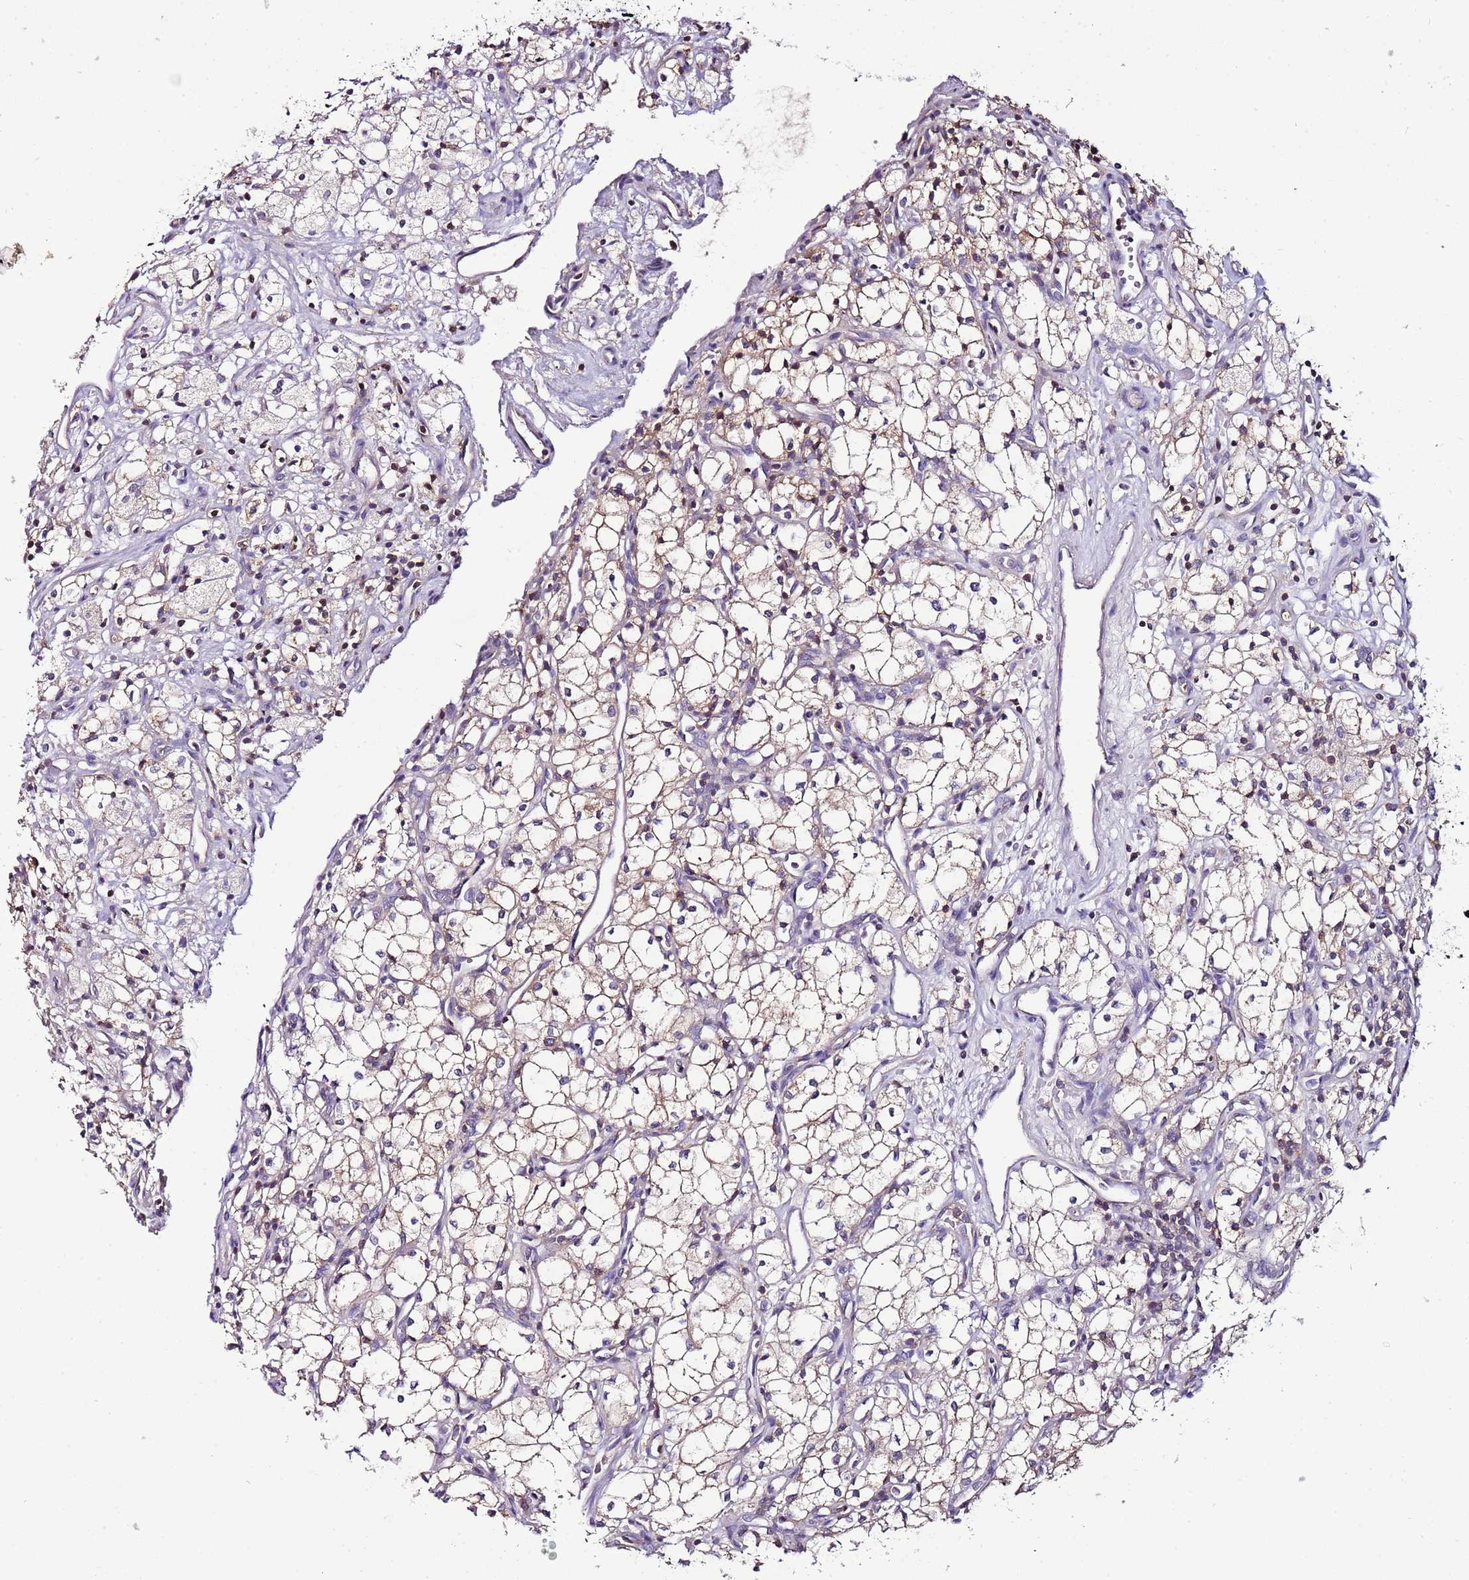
{"staining": {"intensity": "negative", "quantity": "none", "location": "none"}, "tissue": "renal cancer", "cell_type": "Tumor cells", "image_type": "cancer", "snomed": [{"axis": "morphology", "description": "Adenocarcinoma, NOS"}, {"axis": "topography", "description": "Kidney"}], "caption": "Histopathology image shows no significant protein staining in tumor cells of renal cancer.", "gene": "IGIP", "patient": {"sex": "male", "age": 59}}